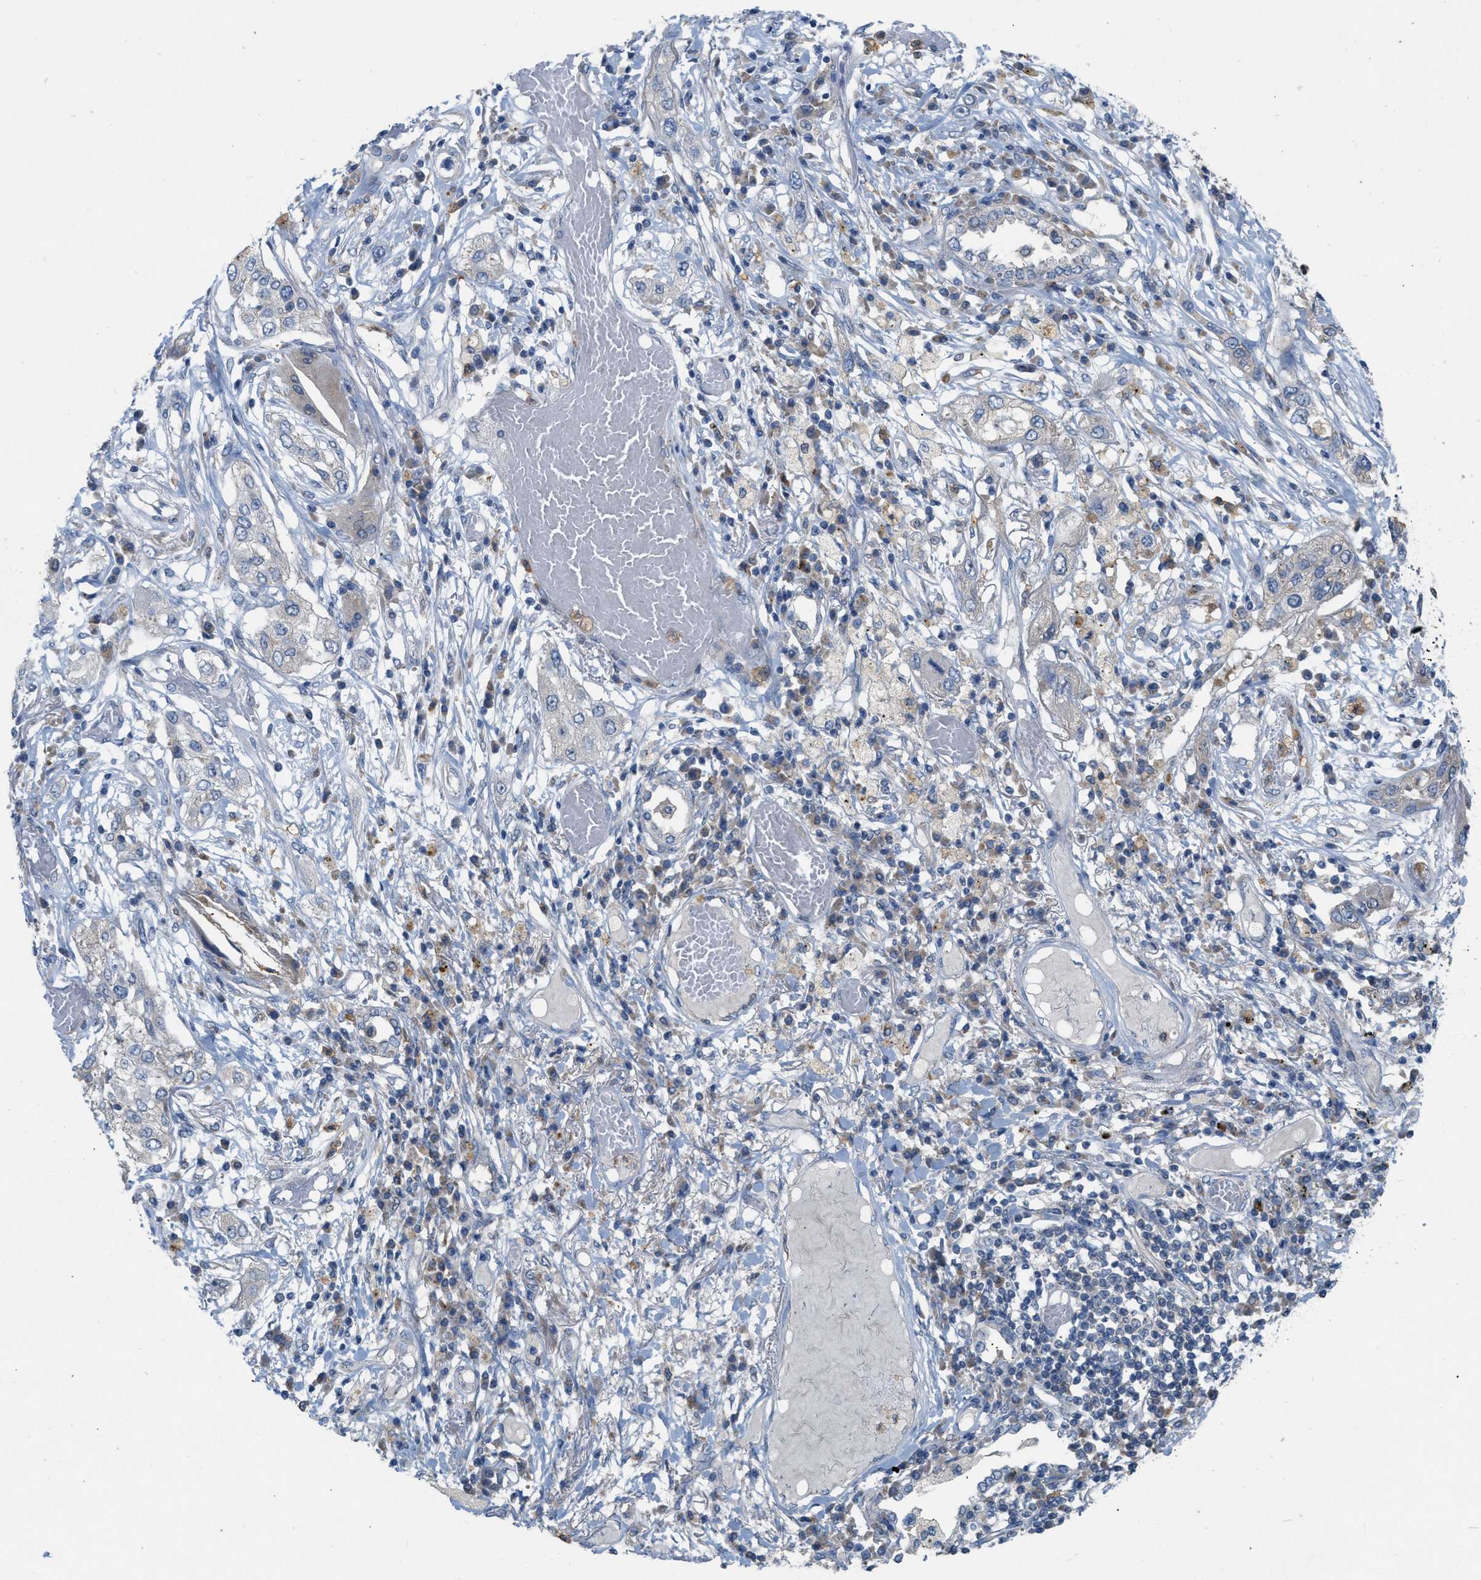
{"staining": {"intensity": "negative", "quantity": "none", "location": "none"}, "tissue": "lung cancer", "cell_type": "Tumor cells", "image_type": "cancer", "snomed": [{"axis": "morphology", "description": "Squamous cell carcinoma, NOS"}, {"axis": "topography", "description": "Lung"}], "caption": "Lung cancer (squamous cell carcinoma) stained for a protein using immunohistochemistry exhibits no staining tumor cells.", "gene": "PLPPR5", "patient": {"sex": "male", "age": 71}}